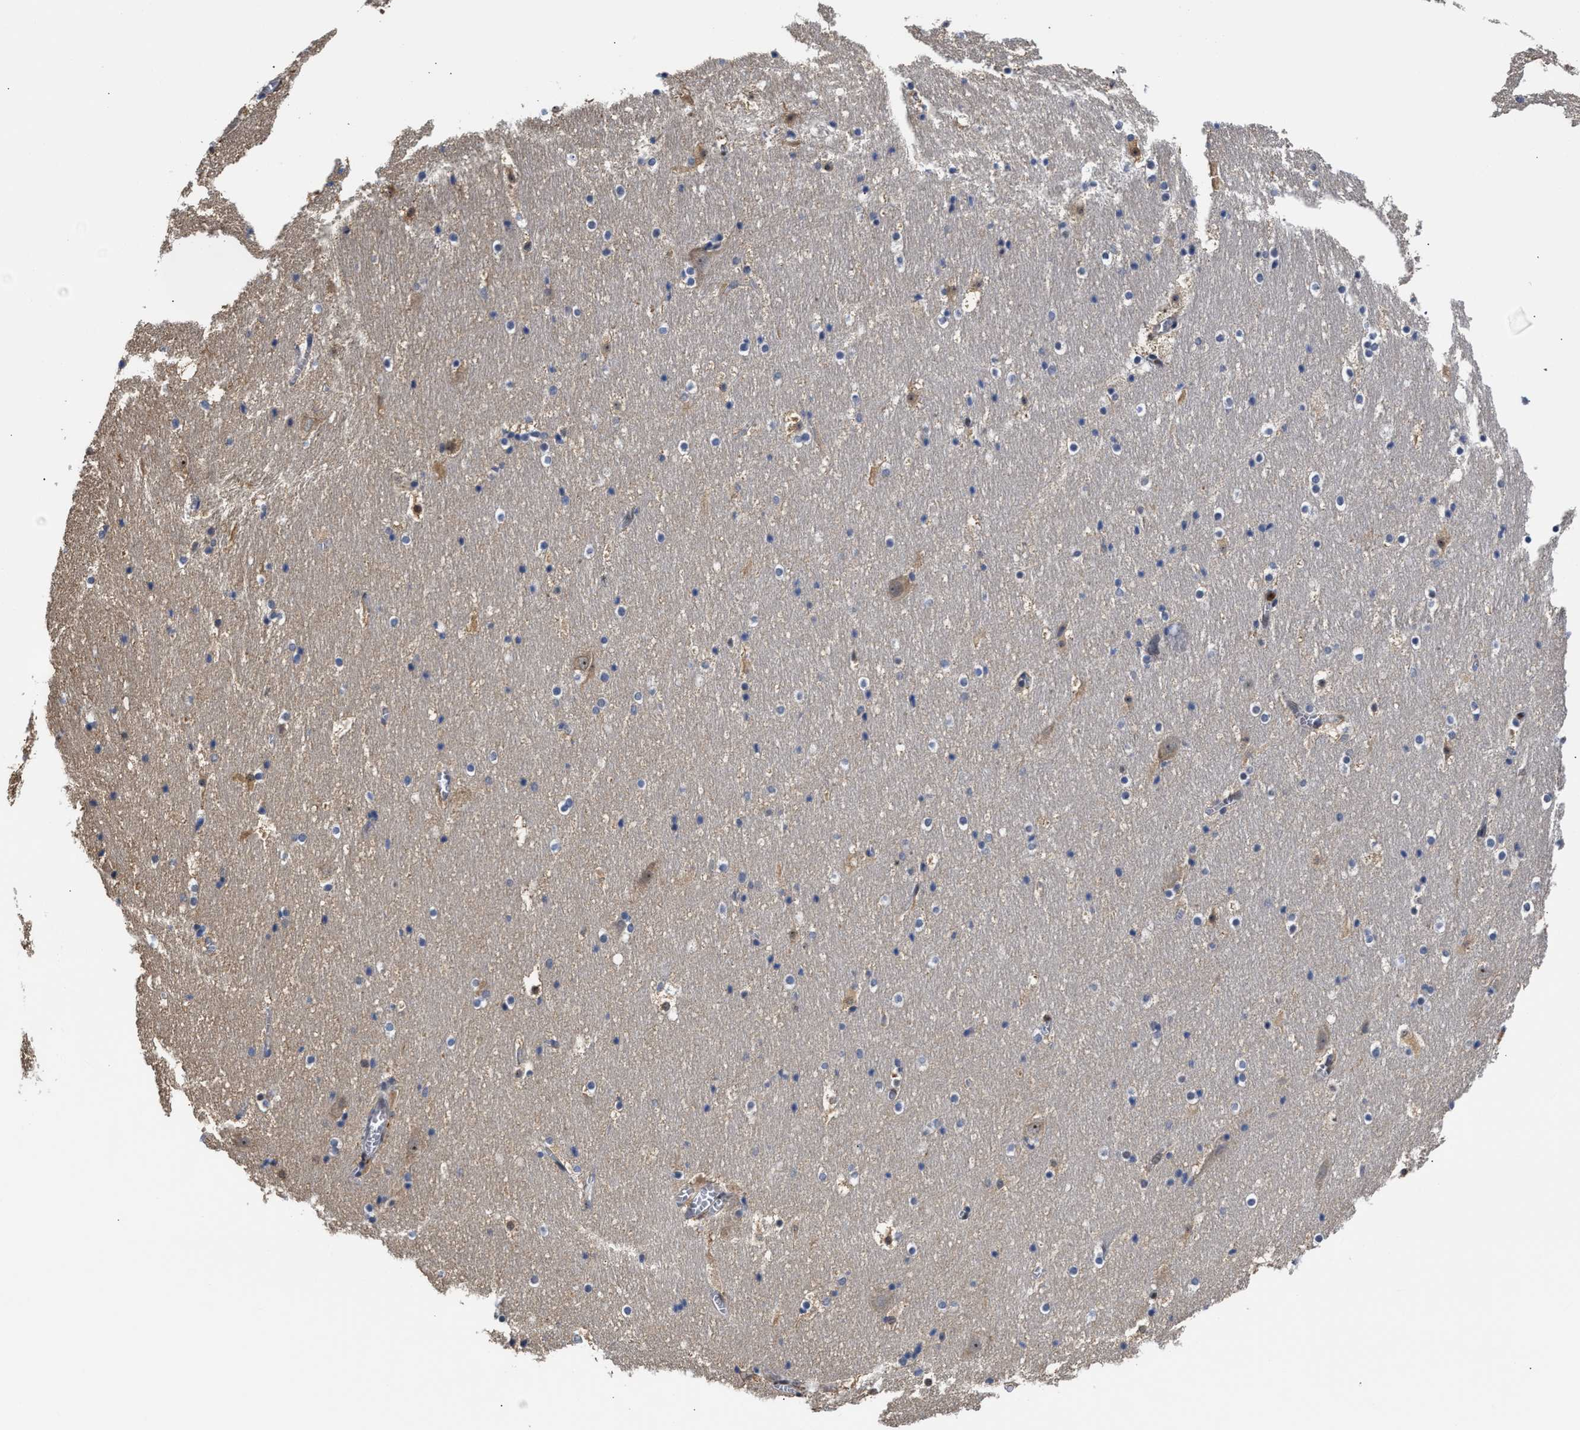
{"staining": {"intensity": "weak", "quantity": "<25%", "location": "cytoplasmic/membranous"}, "tissue": "hippocampus", "cell_type": "Glial cells", "image_type": "normal", "snomed": [{"axis": "morphology", "description": "Normal tissue, NOS"}, {"axis": "topography", "description": "Hippocampus"}], "caption": "A high-resolution micrograph shows immunohistochemistry staining of normal hippocampus, which shows no significant expression in glial cells.", "gene": "KLHDC1", "patient": {"sex": "male", "age": 45}}